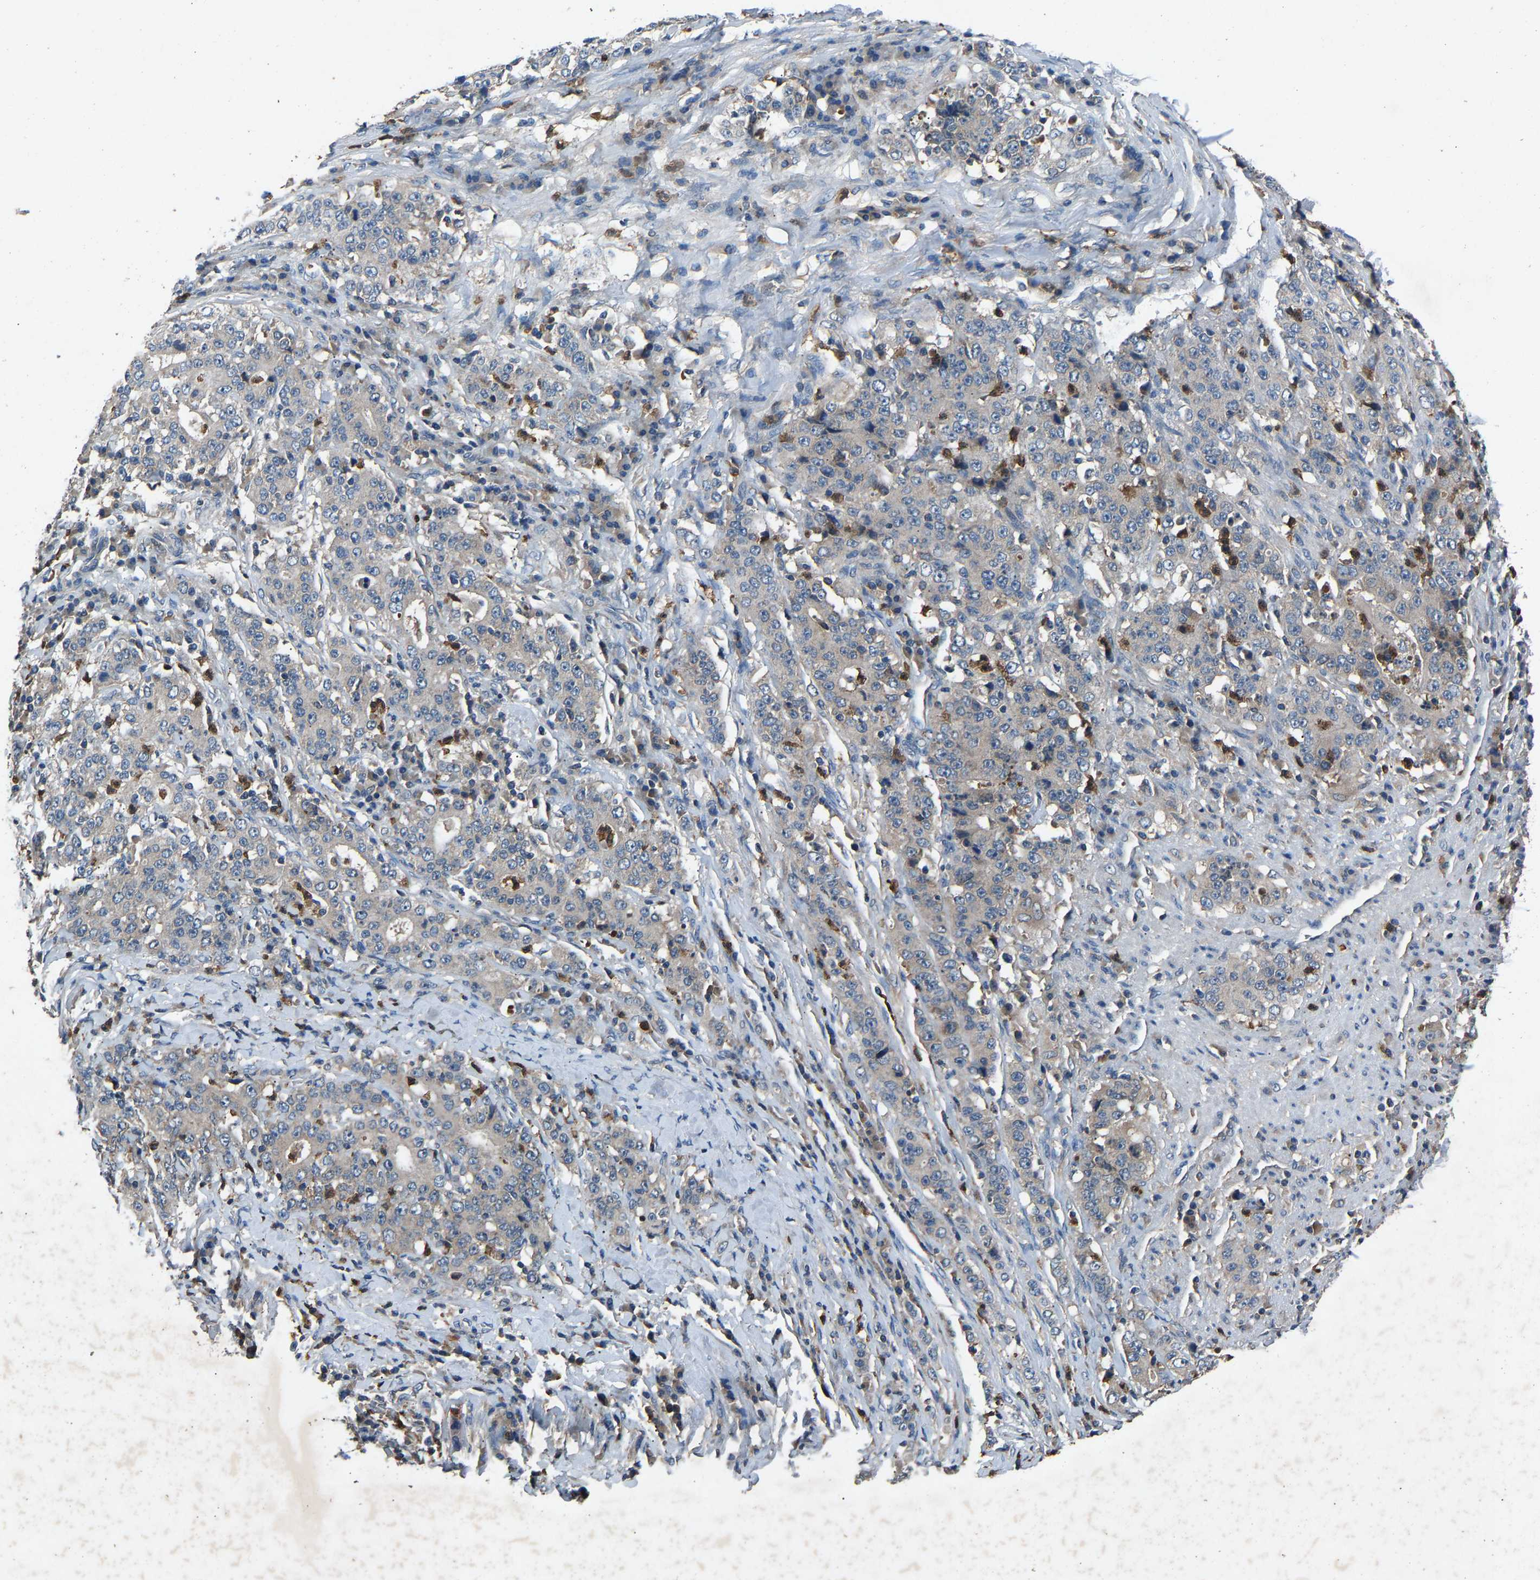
{"staining": {"intensity": "negative", "quantity": "none", "location": "none"}, "tissue": "stomach cancer", "cell_type": "Tumor cells", "image_type": "cancer", "snomed": [{"axis": "morphology", "description": "Normal tissue, NOS"}, {"axis": "morphology", "description": "Adenocarcinoma, NOS"}, {"axis": "topography", "description": "Stomach, upper"}, {"axis": "topography", "description": "Stomach"}], "caption": "A micrograph of stomach adenocarcinoma stained for a protein shows no brown staining in tumor cells.", "gene": "PPID", "patient": {"sex": "male", "age": 59}}